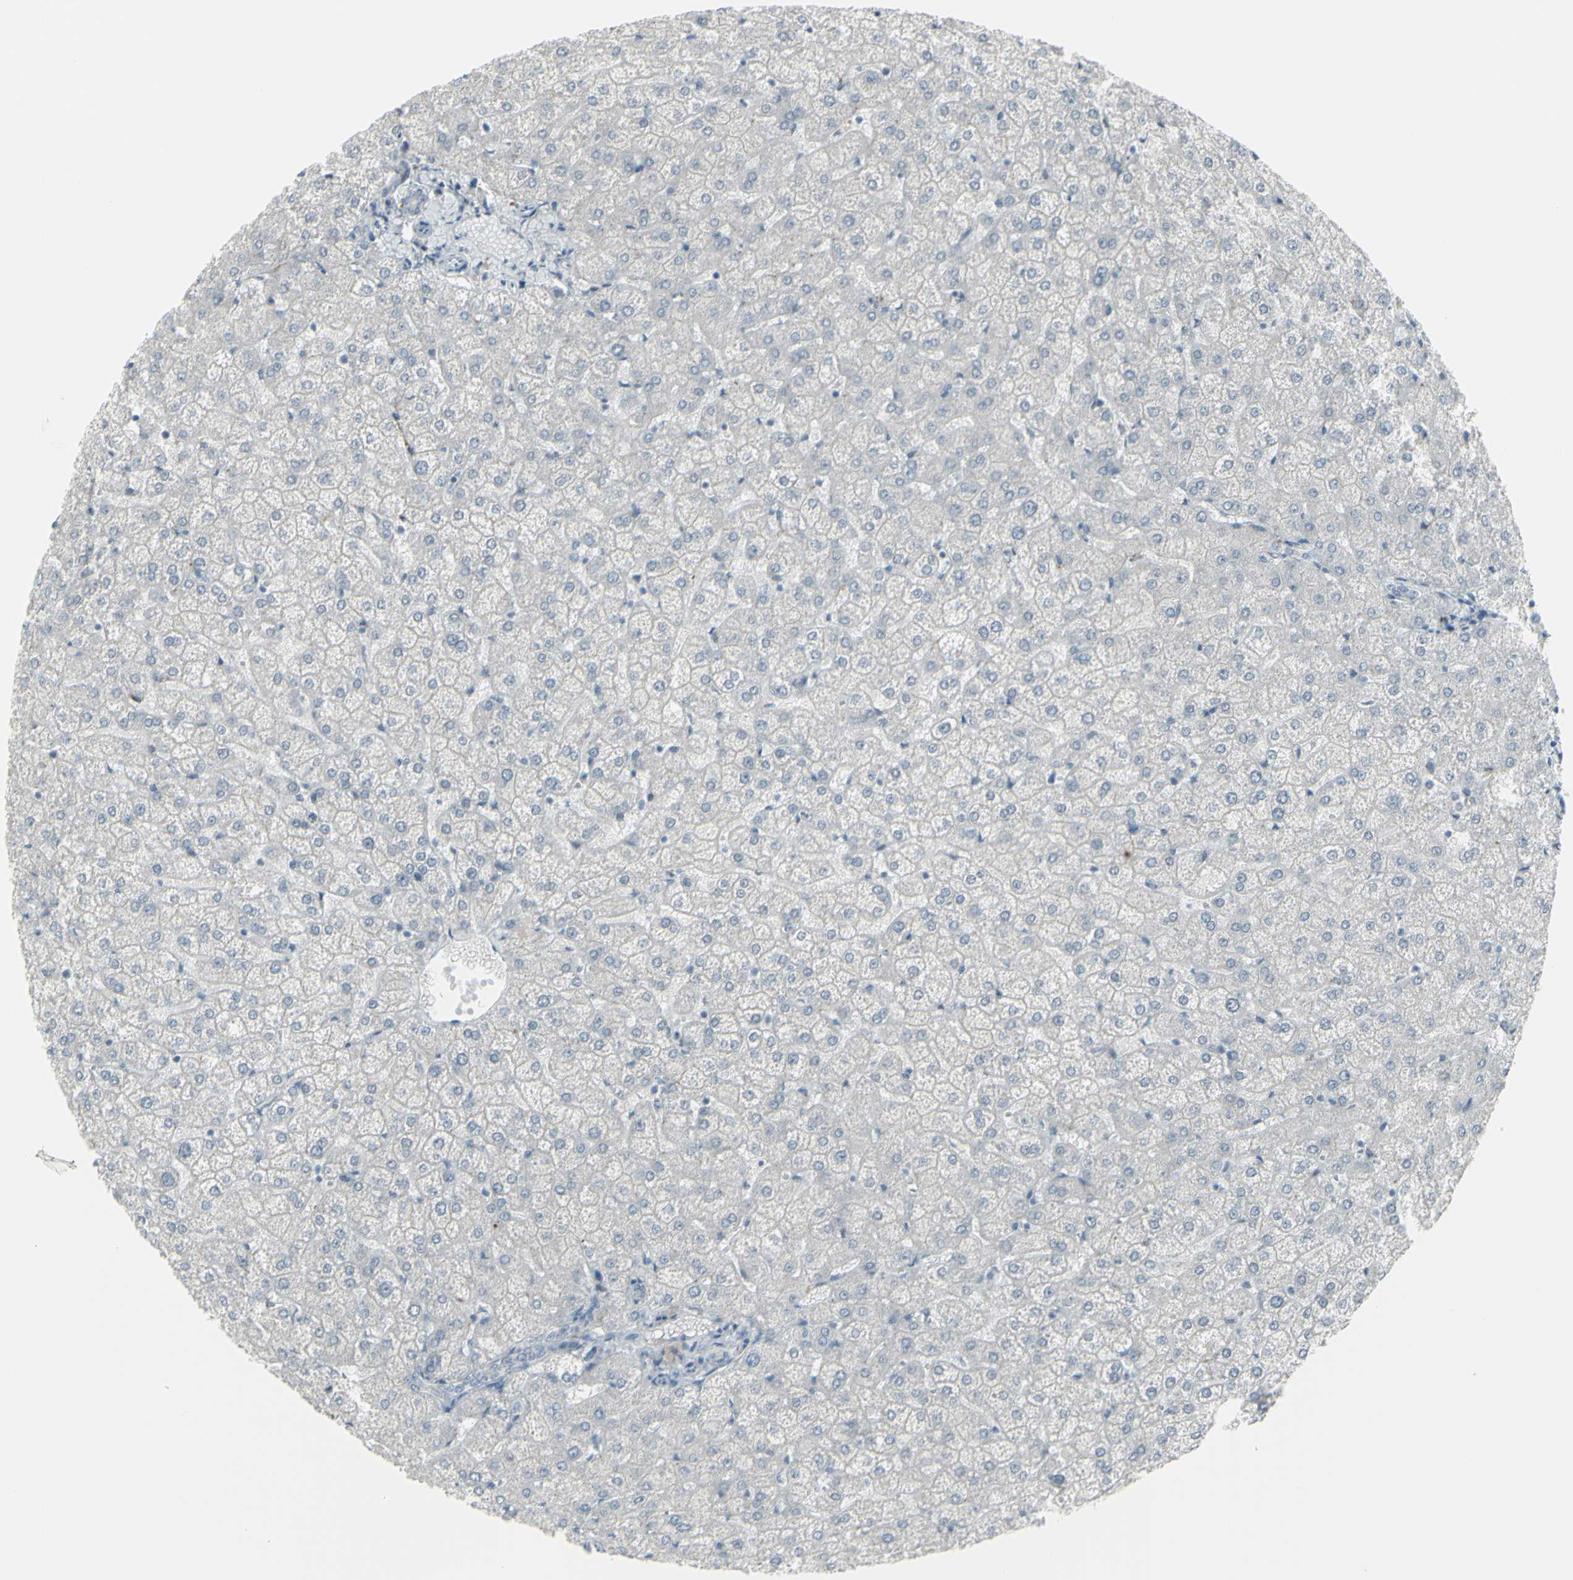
{"staining": {"intensity": "negative", "quantity": "none", "location": "none"}, "tissue": "liver", "cell_type": "Cholangiocytes", "image_type": "normal", "snomed": [{"axis": "morphology", "description": "Normal tissue, NOS"}, {"axis": "topography", "description": "Liver"}], "caption": "This is an immunohistochemistry (IHC) micrograph of unremarkable liver. There is no staining in cholangiocytes.", "gene": "RAB3A", "patient": {"sex": "female", "age": 32}}